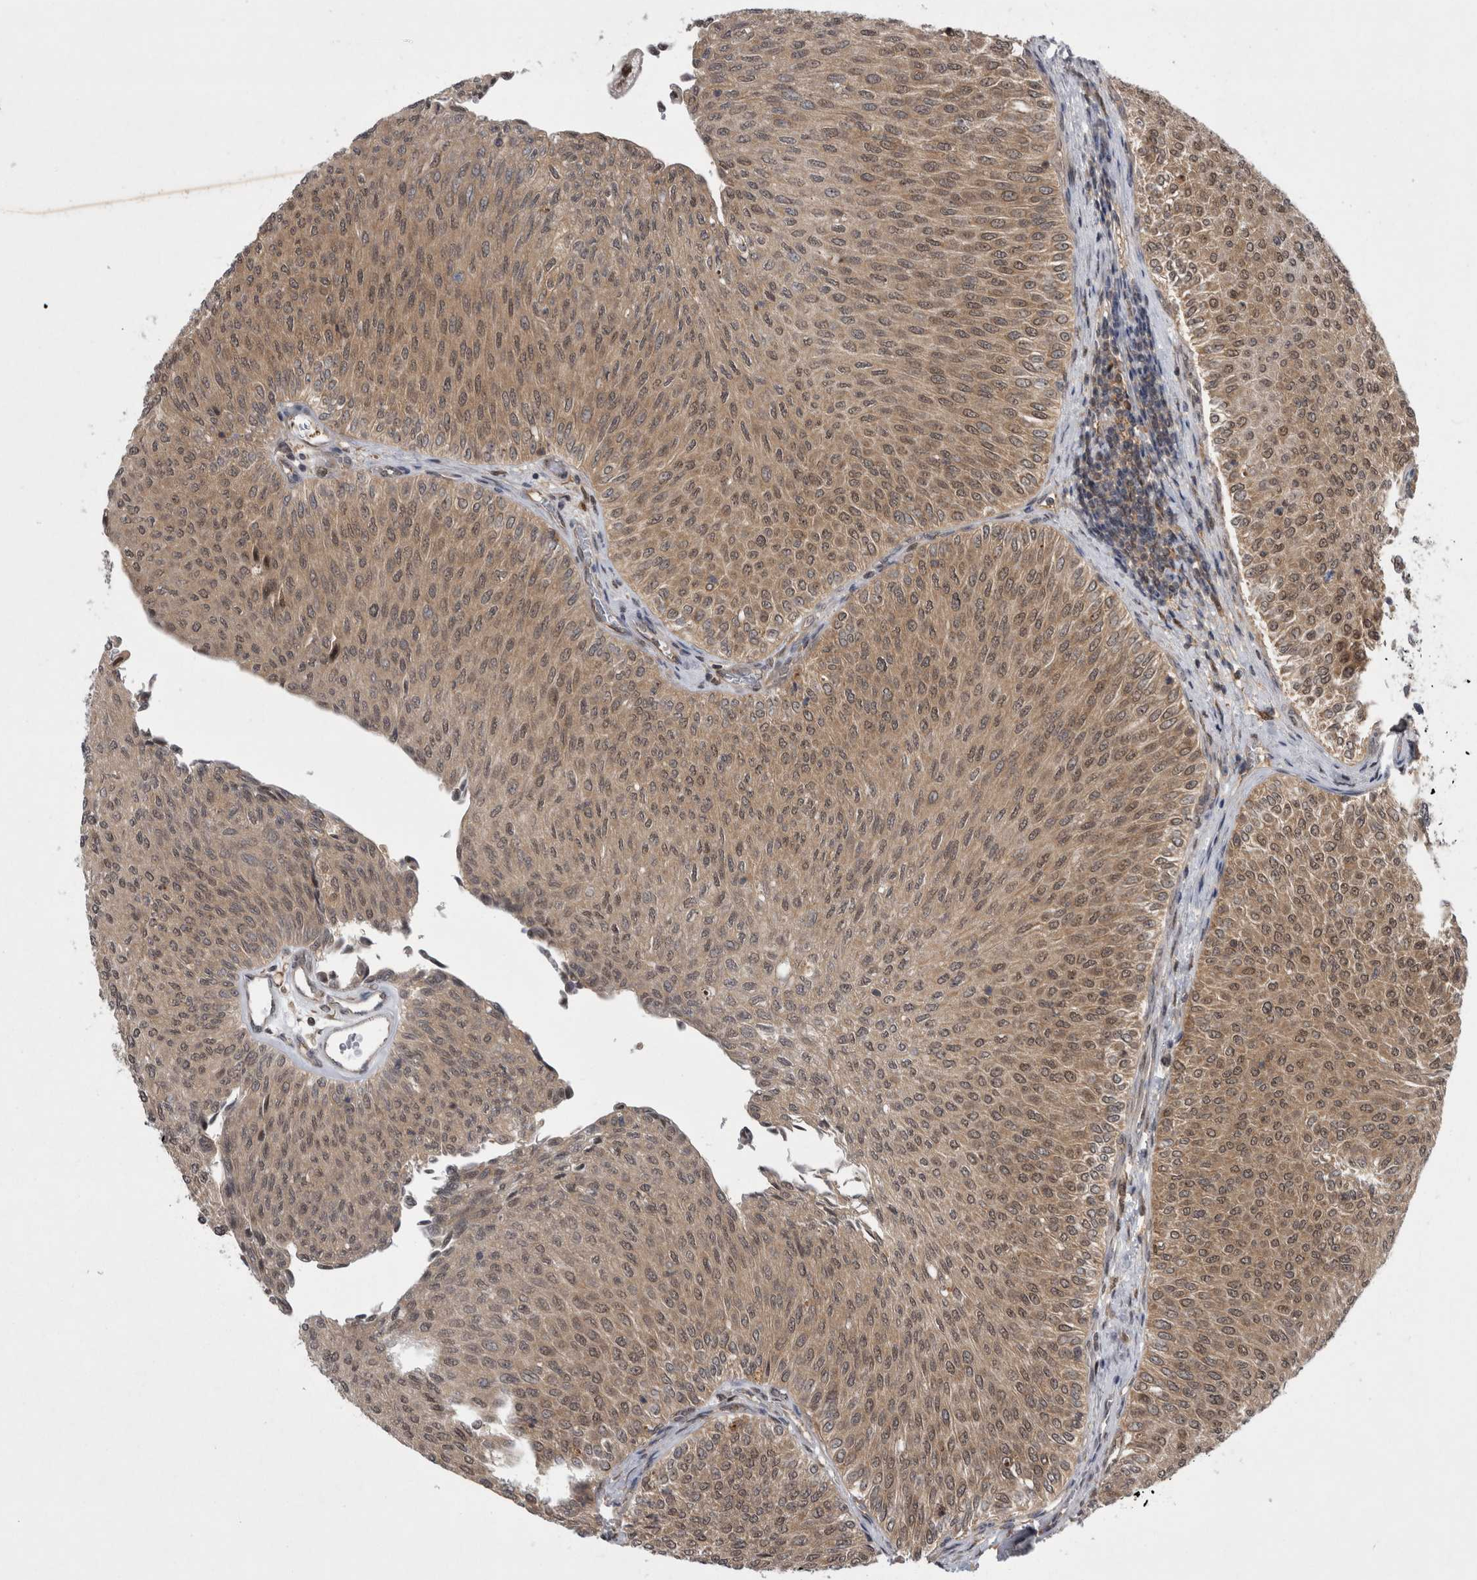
{"staining": {"intensity": "moderate", "quantity": ">75%", "location": "cytoplasmic/membranous,nuclear"}, "tissue": "urothelial cancer", "cell_type": "Tumor cells", "image_type": "cancer", "snomed": [{"axis": "morphology", "description": "Urothelial carcinoma, Low grade"}, {"axis": "topography", "description": "Urinary bladder"}], "caption": "Tumor cells demonstrate medium levels of moderate cytoplasmic/membranous and nuclear positivity in about >75% of cells in low-grade urothelial carcinoma. (Stains: DAB (3,3'-diaminobenzidine) in brown, nuclei in blue, Microscopy: brightfield microscopy at high magnification).", "gene": "PSMB2", "patient": {"sex": "male", "age": 78}}